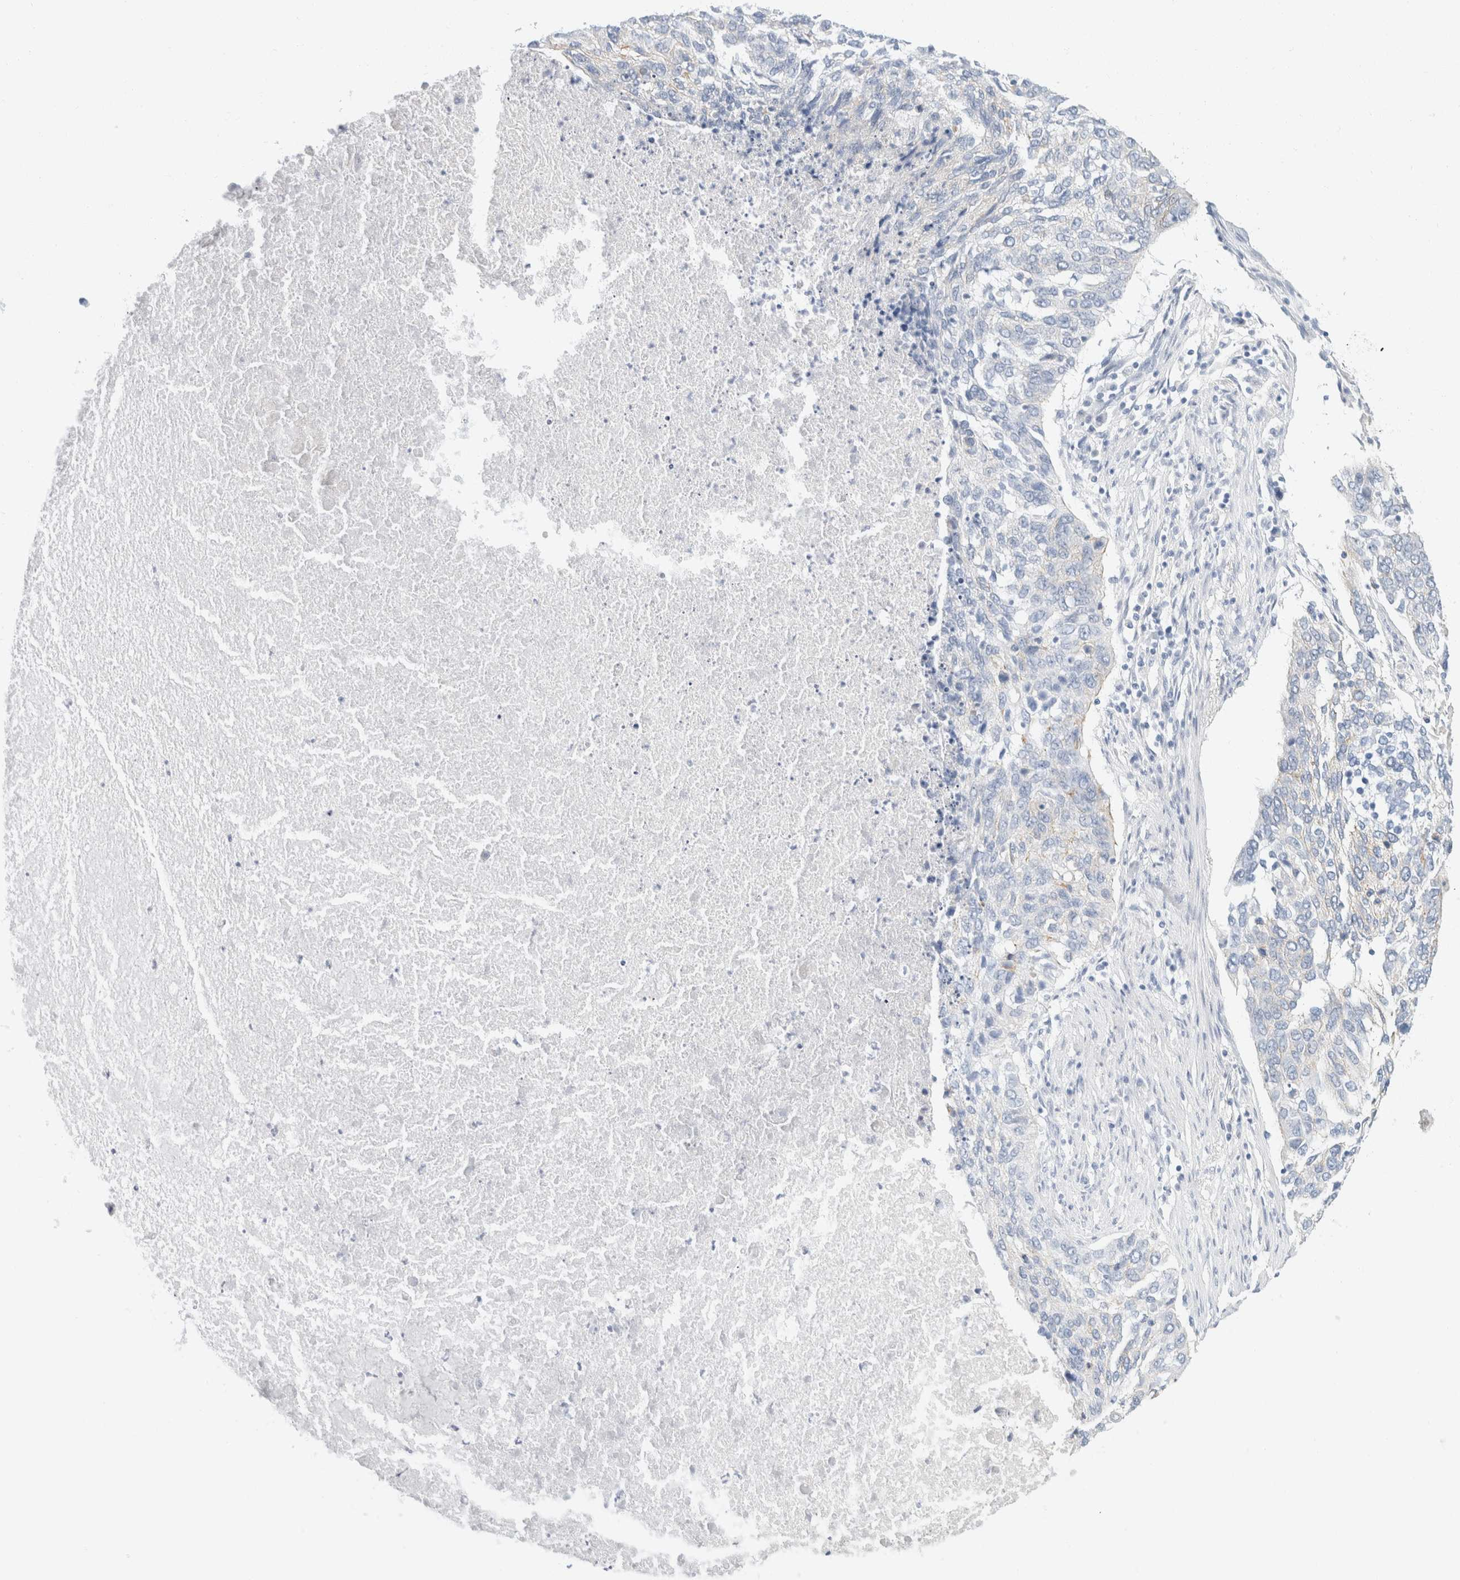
{"staining": {"intensity": "negative", "quantity": "none", "location": "none"}, "tissue": "lung cancer", "cell_type": "Tumor cells", "image_type": "cancer", "snomed": [{"axis": "morphology", "description": "Squamous cell carcinoma, NOS"}, {"axis": "topography", "description": "Lung"}], "caption": "DAB (3,3'-diaminobenzidine) immunohistochemical staining of squamous cell carcinoma (lung) displays no significant positivity in tumor cells.", "gene": "KRT20", "patient": {"sex": "female", "age": 63}}